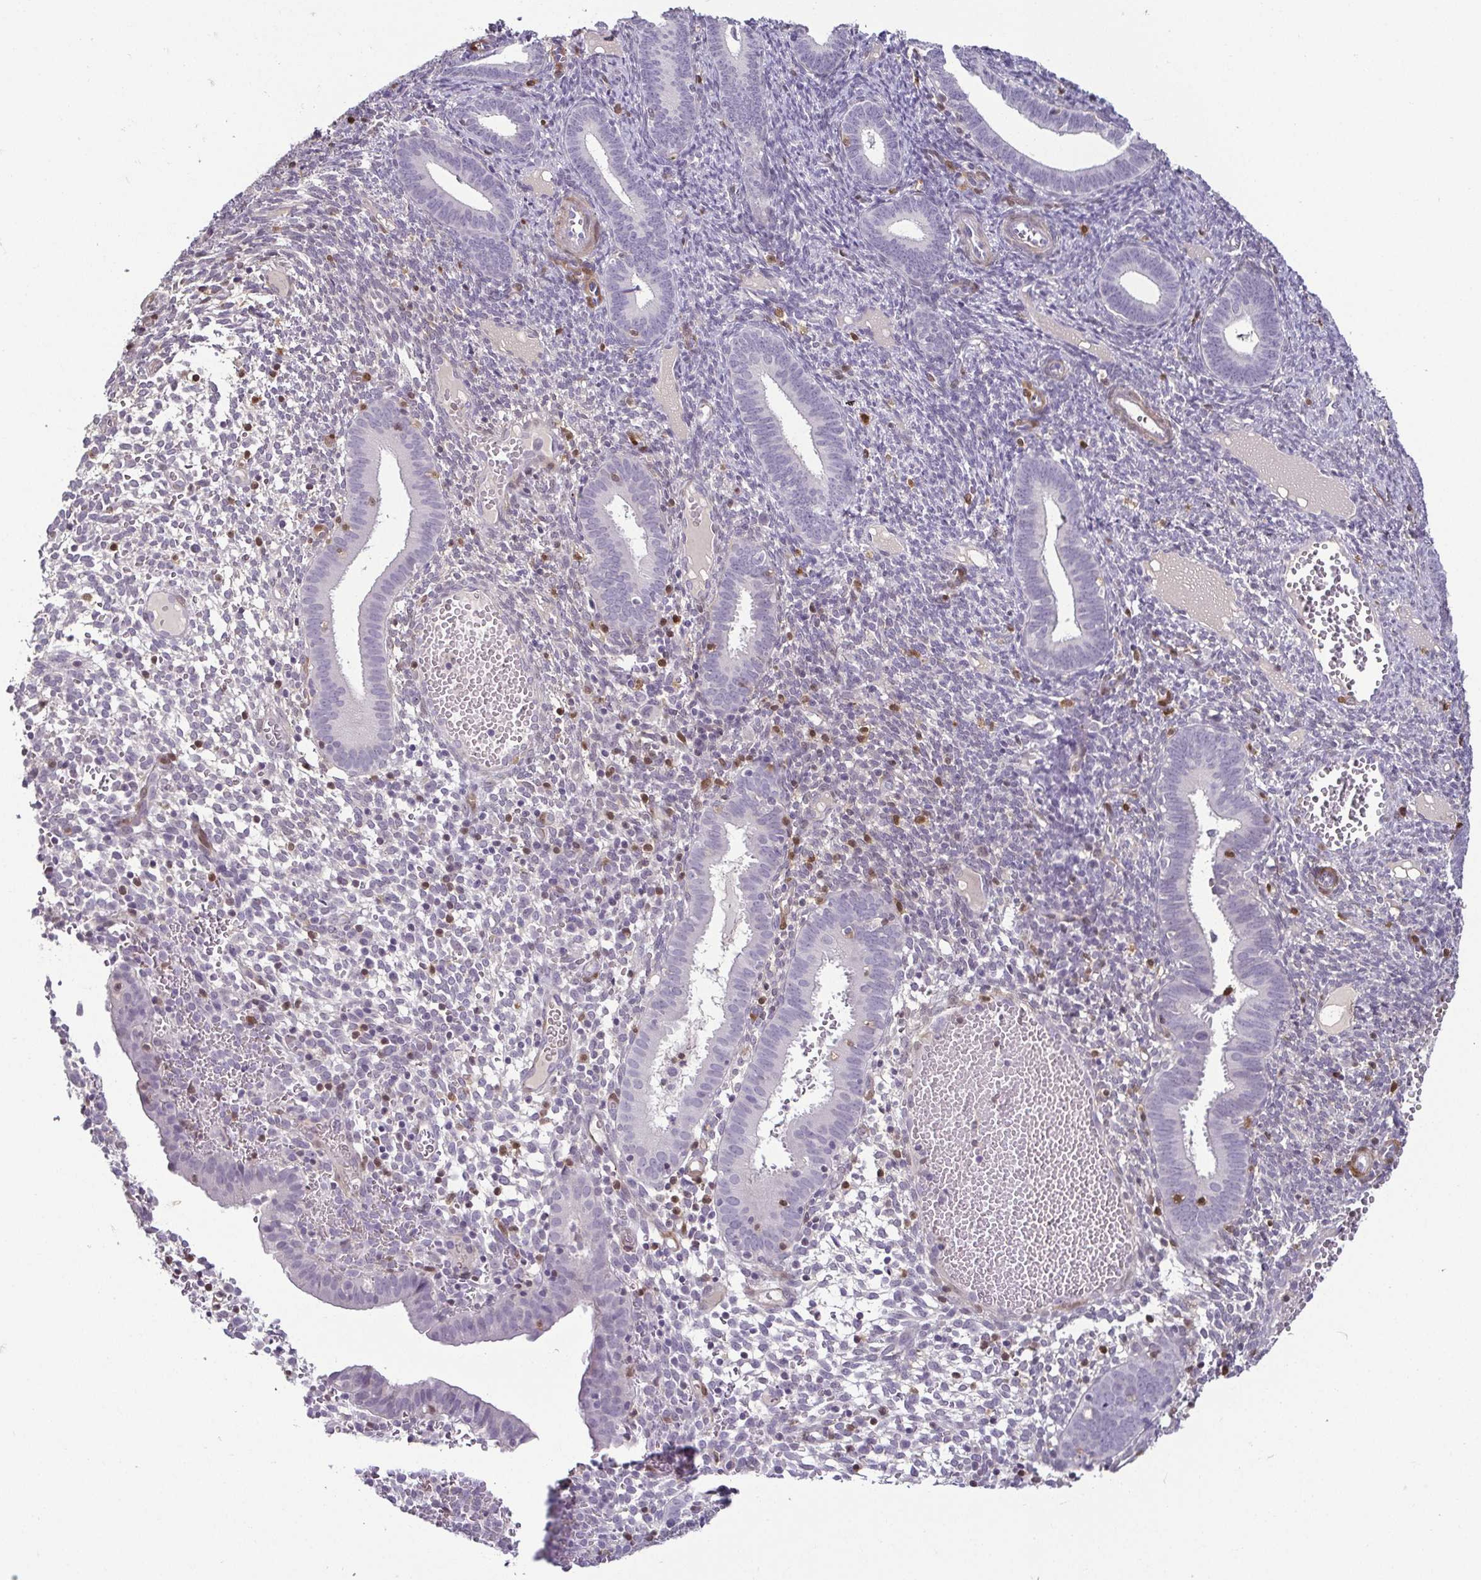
{"staining": {"intensity": "negative", "quantity": "none", "location": "none"}, "tissue": "endometrium", "cell_type": "Cells in endometrial stroma", "image_type": "normal", "snomed": [{"axis": "morphology", "description": "Normal tissue, NOS"}, {"axis": "topography", "description": "Endometrium"}], "caption": "Human endometrium stained for a protein using immunohistochemistry (IHC) demonstrates no expression in cells in endometrial stroma.", "gene": "HOPX", "patient": {"sex": "female", "age": 41}}